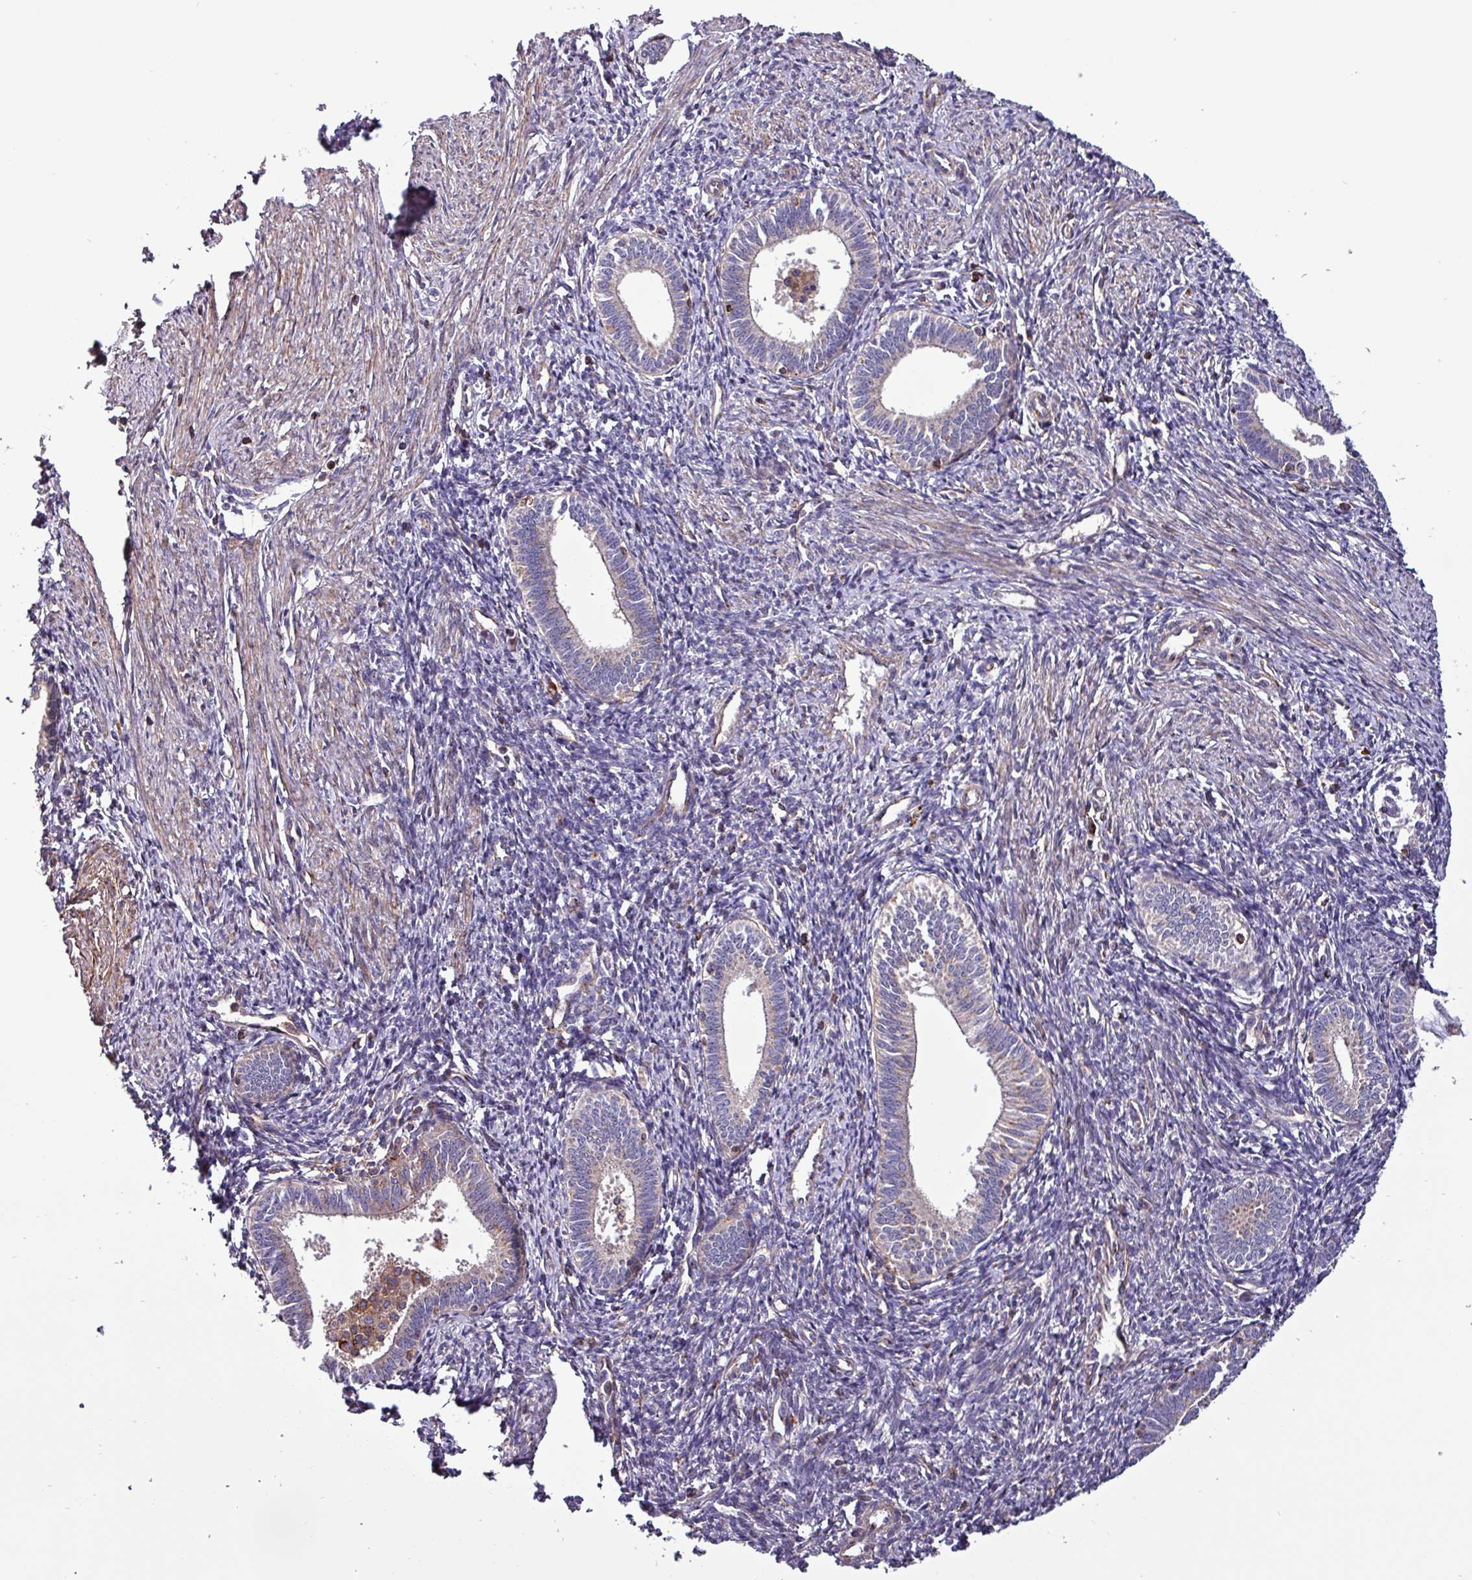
{"staining": {"intensity": "moderate", "quantity": "<25%", "location": "cytoplasmic/membranous"}, "tissue": "endometrium", "cell_type": "Cells in endometrial stroma", "image_type": "normal", "snomed": [{"axis": "morphology", "description": "Normal tissue, NOS"}, {"axis": "topography", "description": "Endometrium"}], "caption": "An immunohistochemistry (IHC) image of benign tissue is shown. Protein staining in brown labels moderate cytoplasmic/membranous positivity in endometrium within cells in endometrial stroma.", "gene": "VAMP4", "patient": {"sex": "female", "age": 41}}